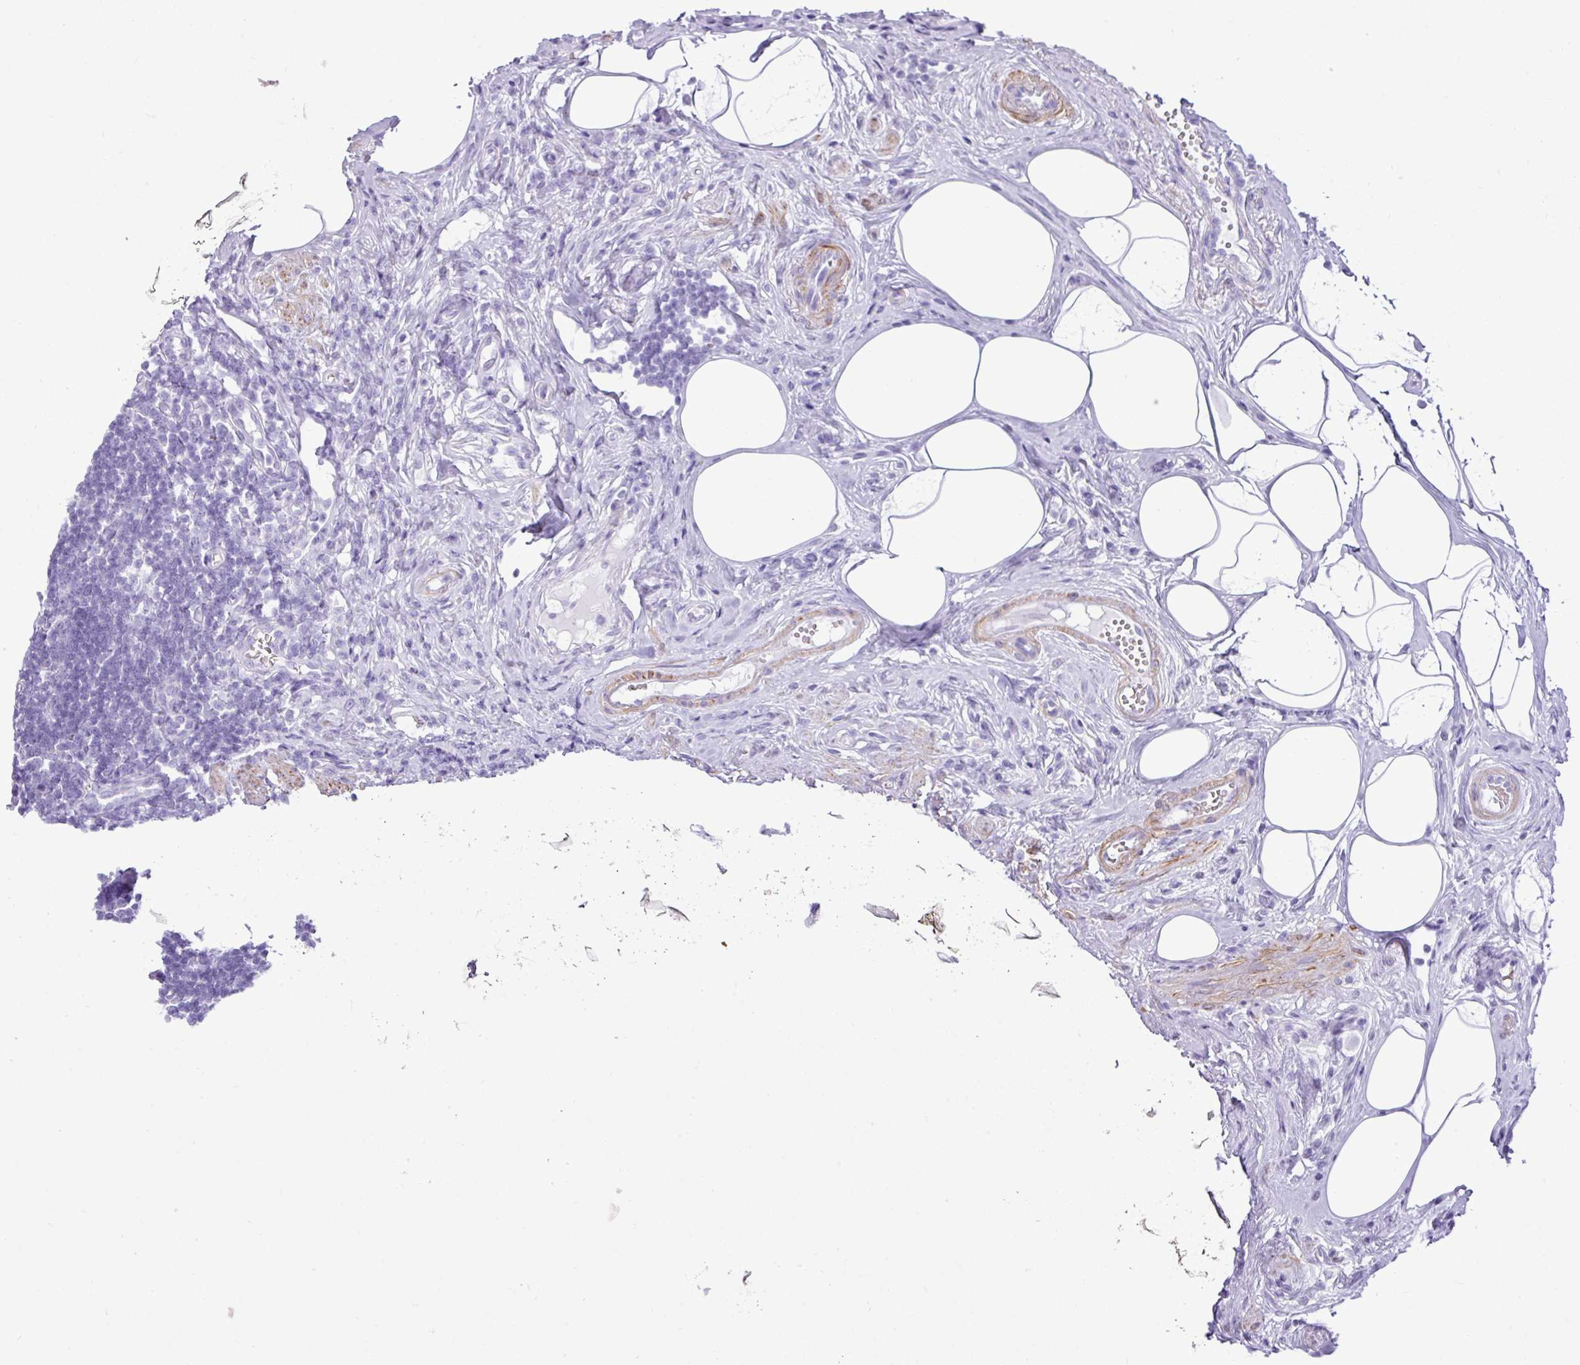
{"staining": {"intensity": "negative", "quantity": "none", "location": "none"}, "tissue": "appendix", "cell_type": "Glandular cells", "image_type": "normal", "snomed": [{"axis": "morphology", "description": "Normal tissue, NOS"}, {"axis": "topography", "description": "Appendix"}], "caption": "Immunohistochemical staining of normal human appendix shows no significant positivity in glandular cells.", "gene": "ZSCAN5A", "patient": {"sex": "female", "age": 56}}